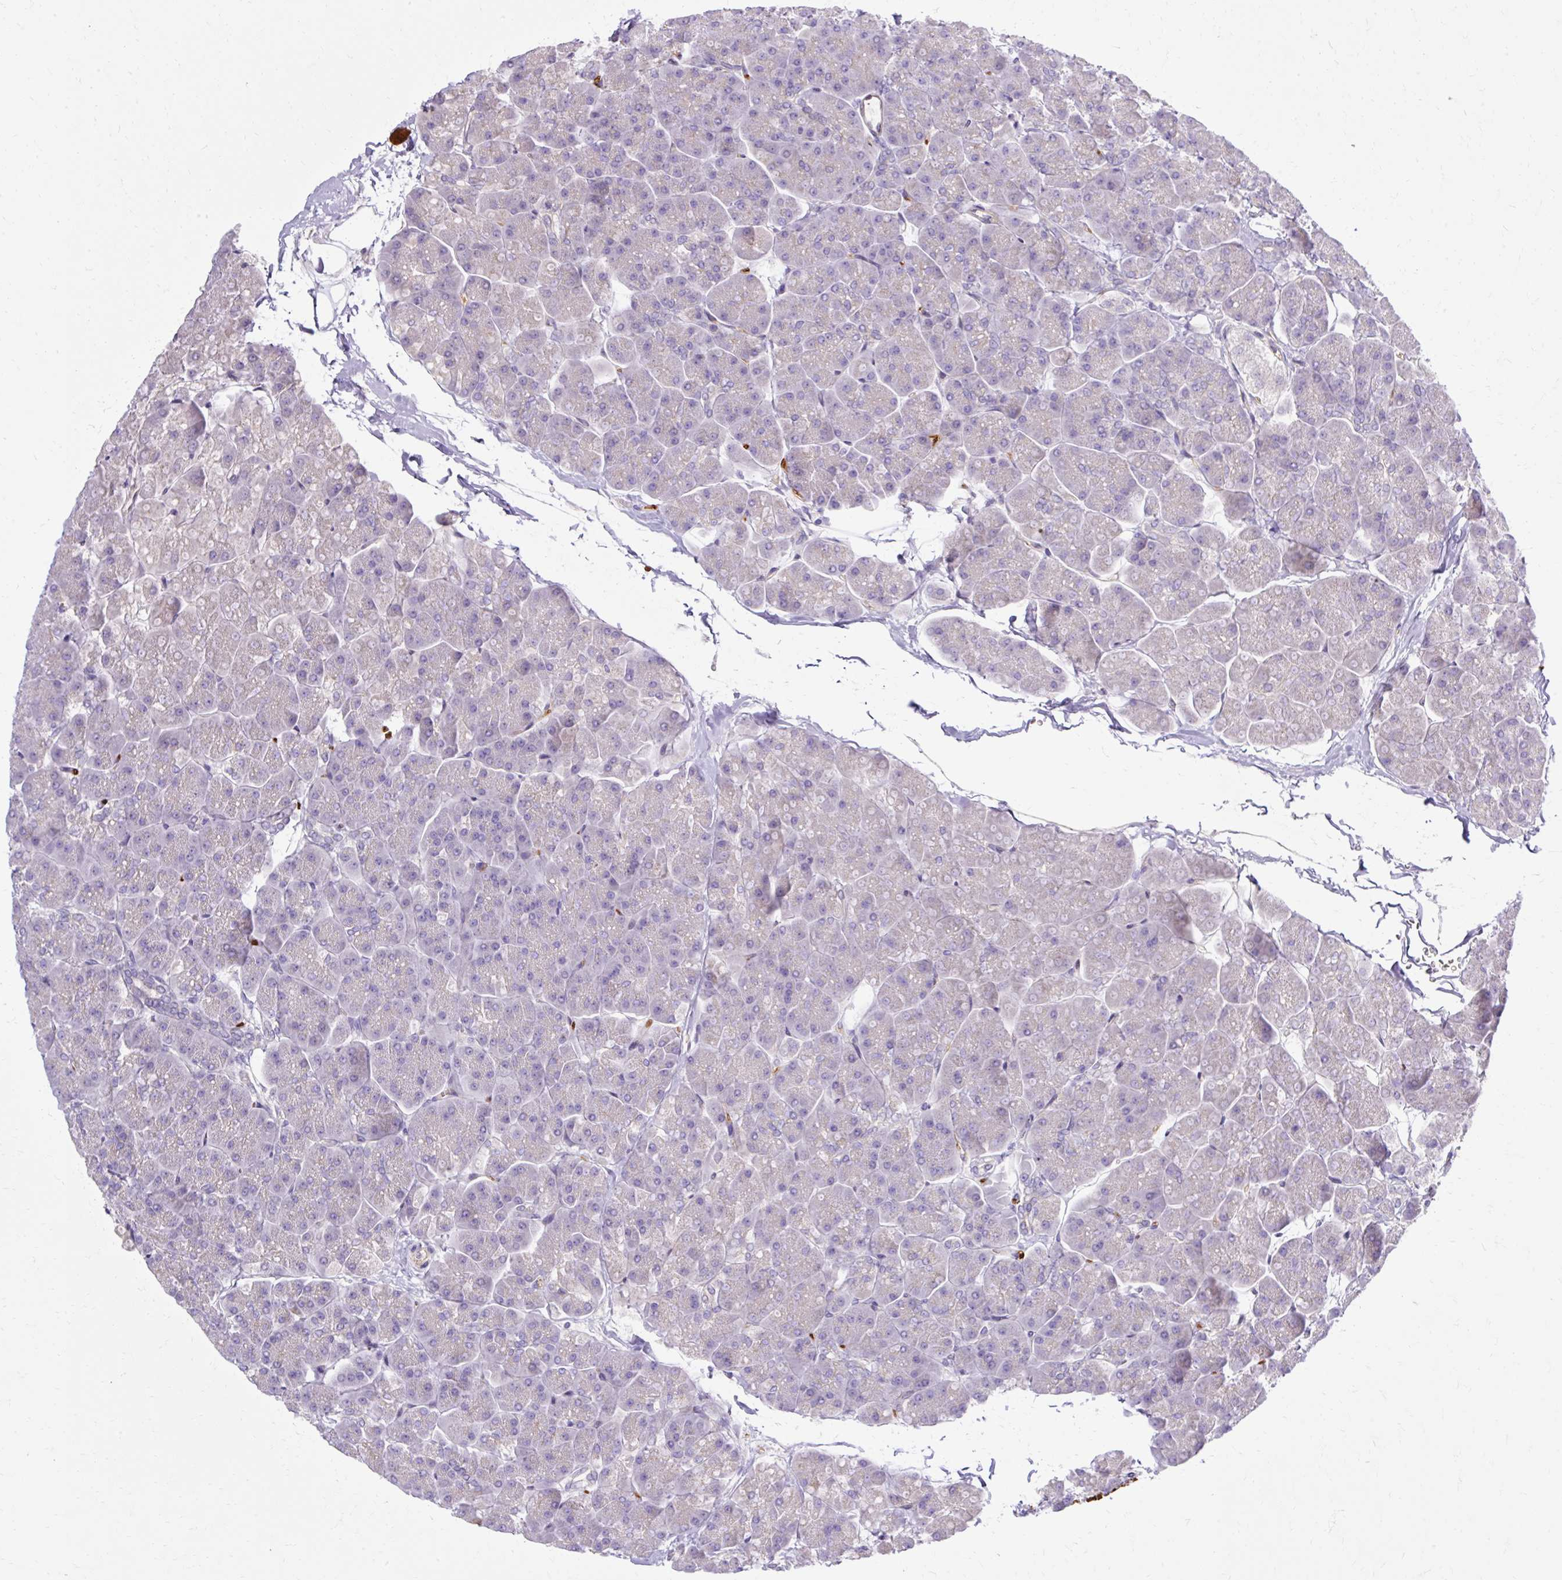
{"staining": {"intensity": "weak", "quantity": "<25%", "location": "cytoplasmic/membranous"}, "tissue": "pancreas", "cell_type": "Exocrine glandular cells", "image_type": "normal", "snomed": [{"axis": "morphology", "description": "Normal tissue, NOS"}, {"axis": "topography", "description": "Pancreas"}, {"axis": "topography", "description": "Peripheral nerve tissue"}], "caption": "IHC of unremarkable pancreas reveals no expression in exocrine glandular cells. The staining is performed using DAB (3,3'-diaminobenzidine) brown chromogen with nuclei counter-stained in using hematoxylin.", "gene": "USHBP1", "patient": {"sex": "male", "age": 54}}